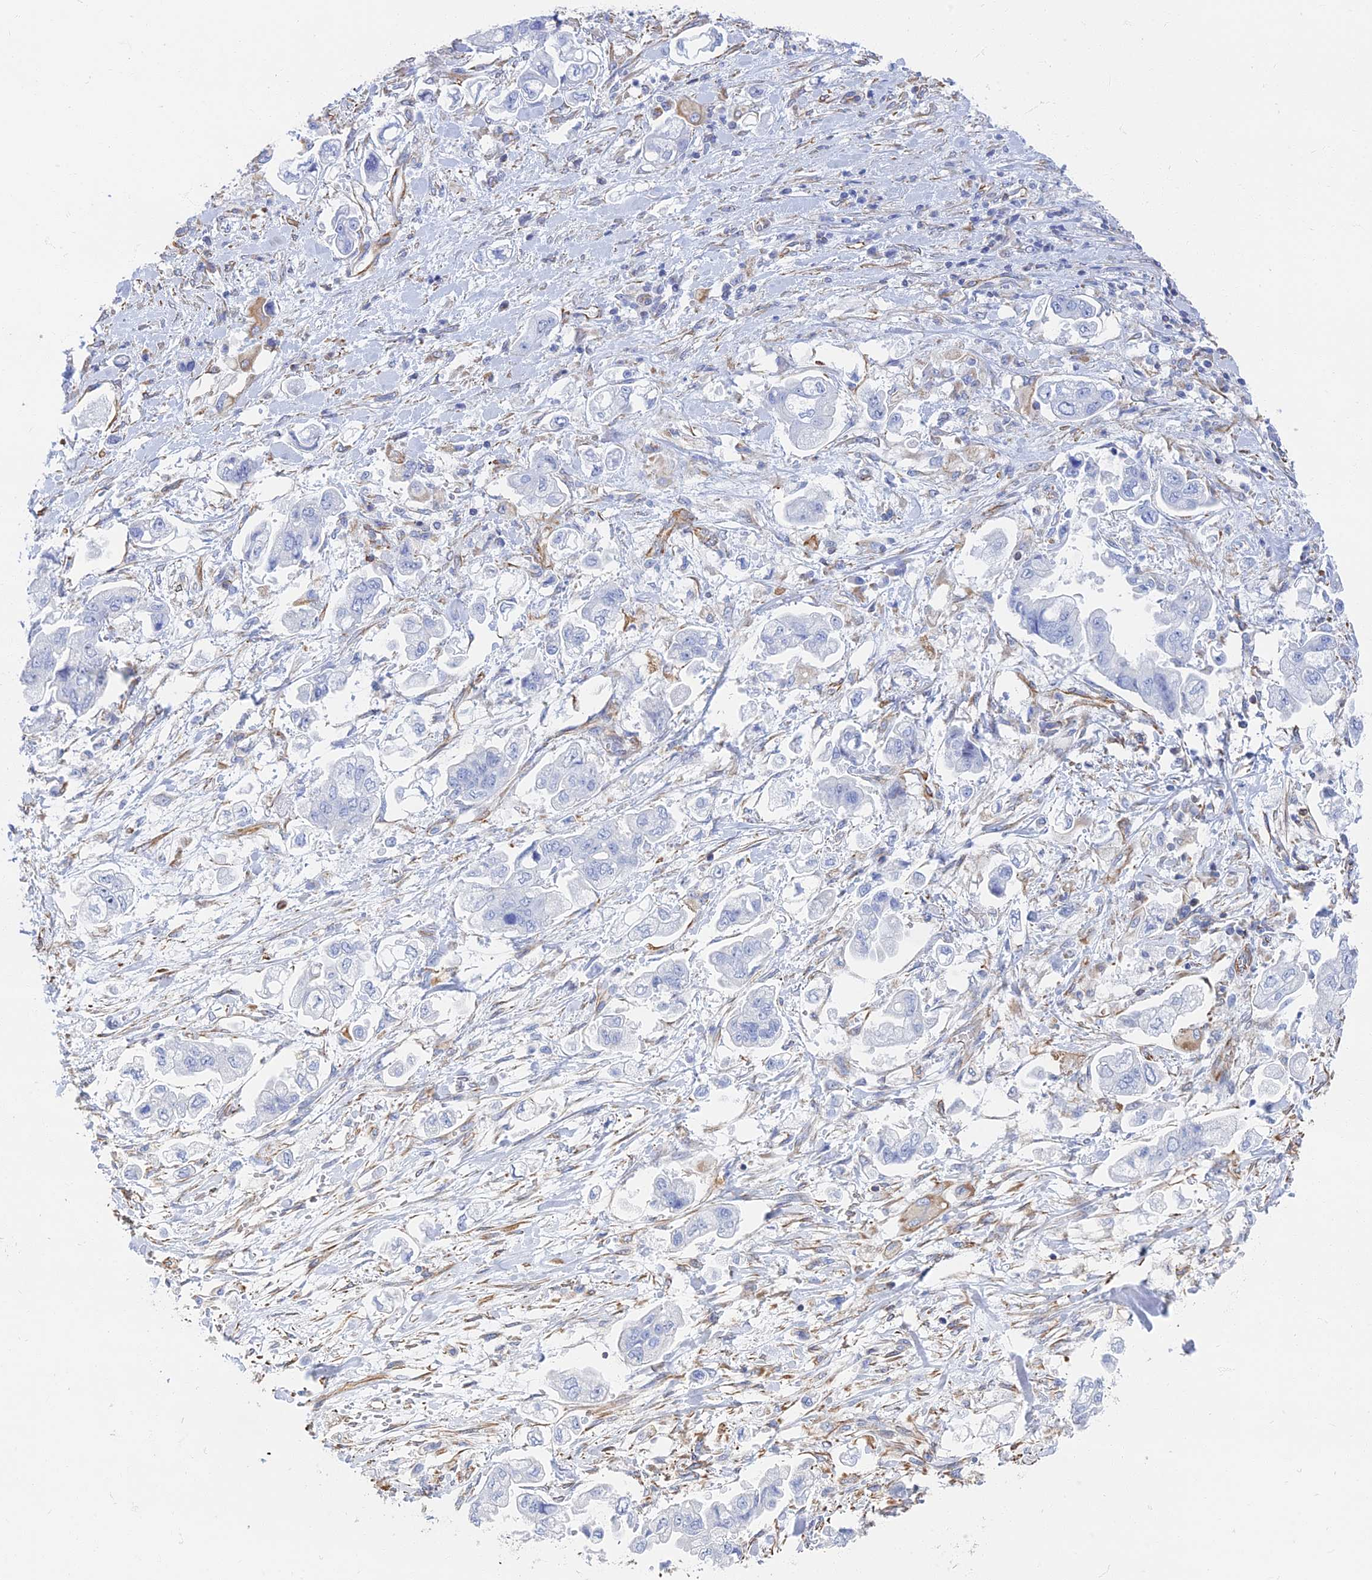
{"staining": {"intensity": "negative", "quantity": "none", "location": "none"}, "tissue": "stomach cancer", "cell_type": "Tumor cells", "image_type": "cancer", "snomed": [{"axis": "morphology", "description": "Adenocarcinoma, NOS"}, {"axis": "topography", "description": "Stomach"}], "caption": "An IHC image of stomach cancer (adenocarcinoma) is shown. There is no staining in tumor cells of stomach cancer (adenocarcinoma).", "gene": "RMC1", "patient": {"sex": "male", "age": 62}}